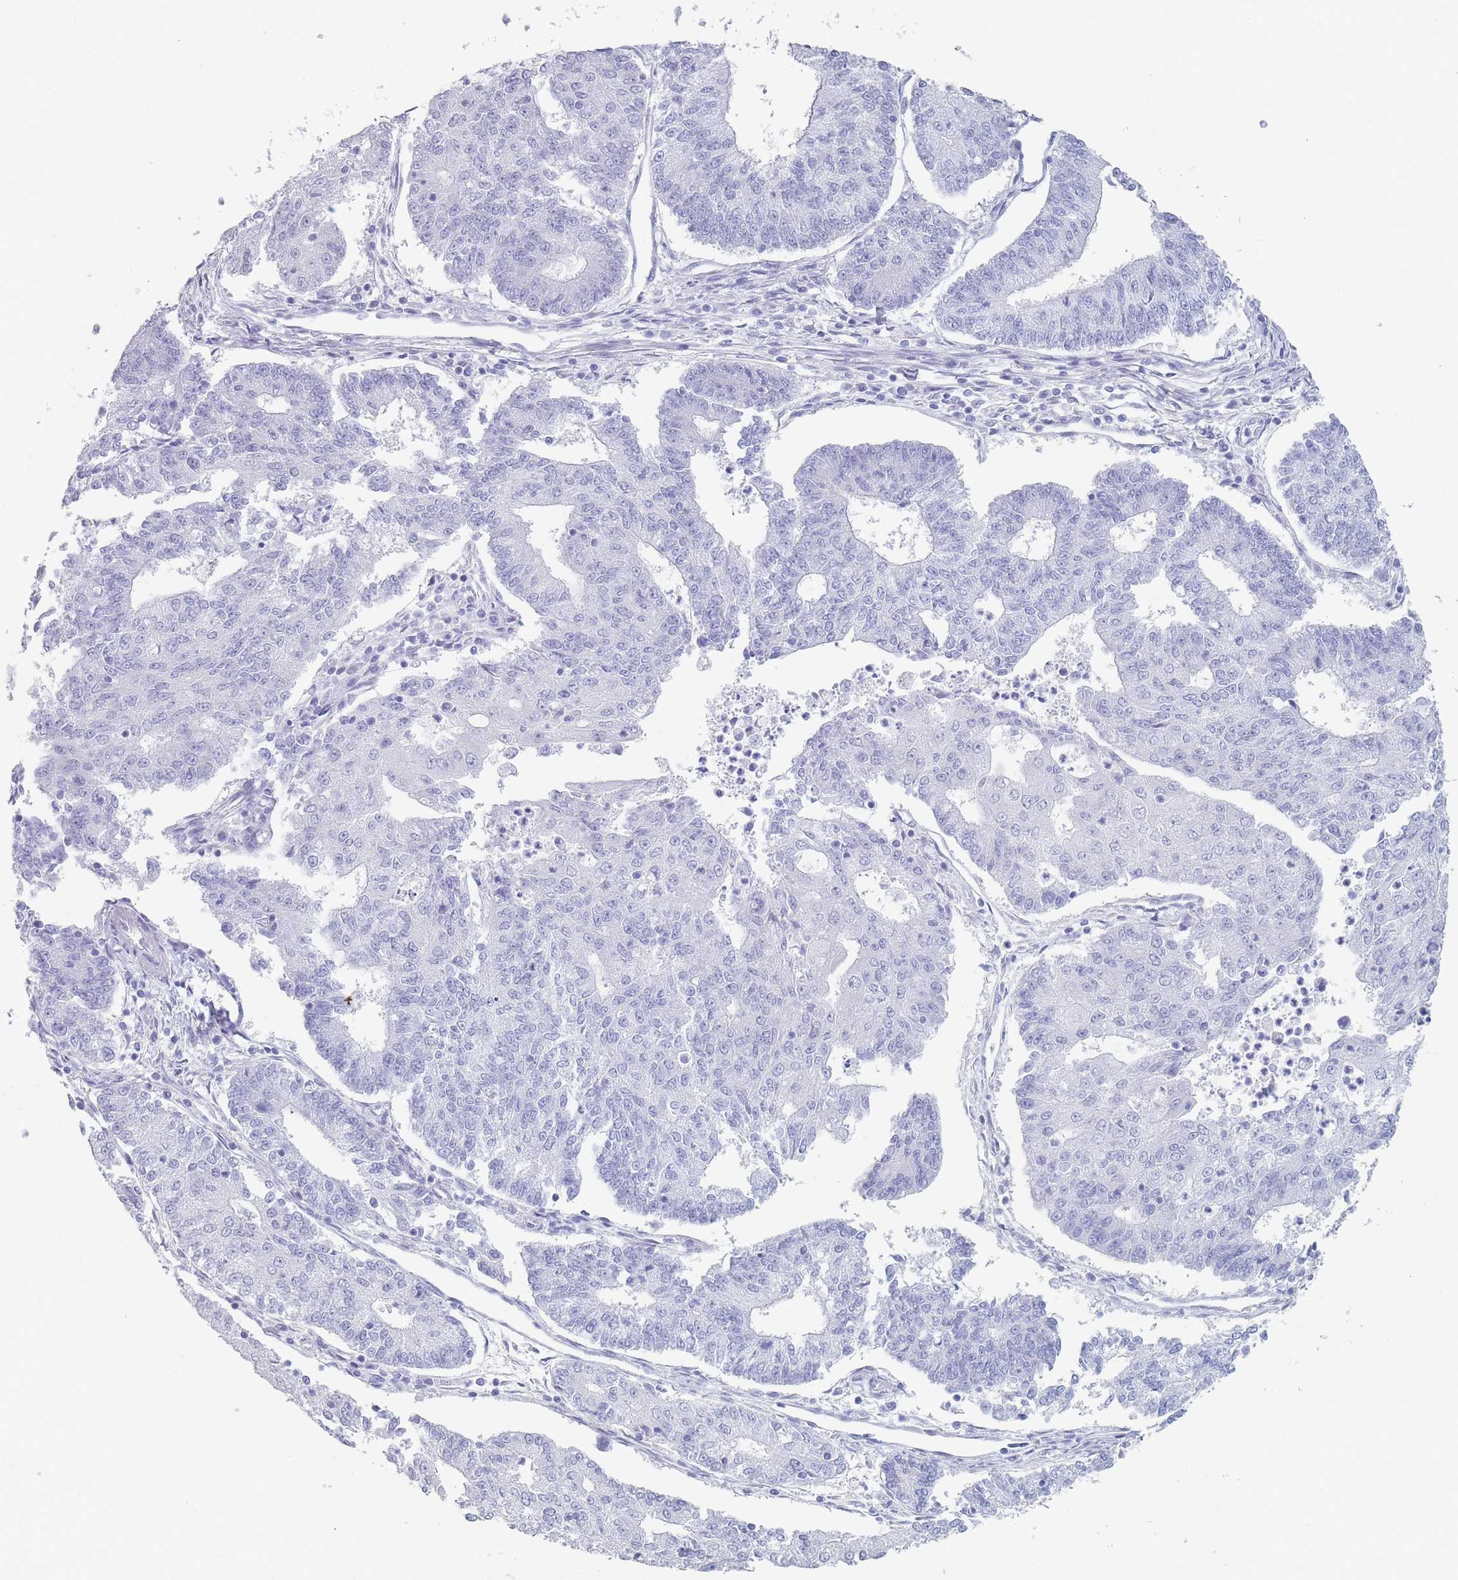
{"staining": {"intensity": "negative", "quantity": "none", "location": "none"}, "tissue": "endometrial cancer", "cell_type": "Tumor cells", "image_type": "cancer", "snomed": [{"axis": "morphology", "description": "Adenocarcinoma, NOS"}, {"axis": "topography", "description": "Endometrium"}], "caption": "An image of human endometrial adenocarcinoma is negative for staining in tumor cells.", "gene": "OR5D16", "patient": {"sex": "female", "age": 56}}